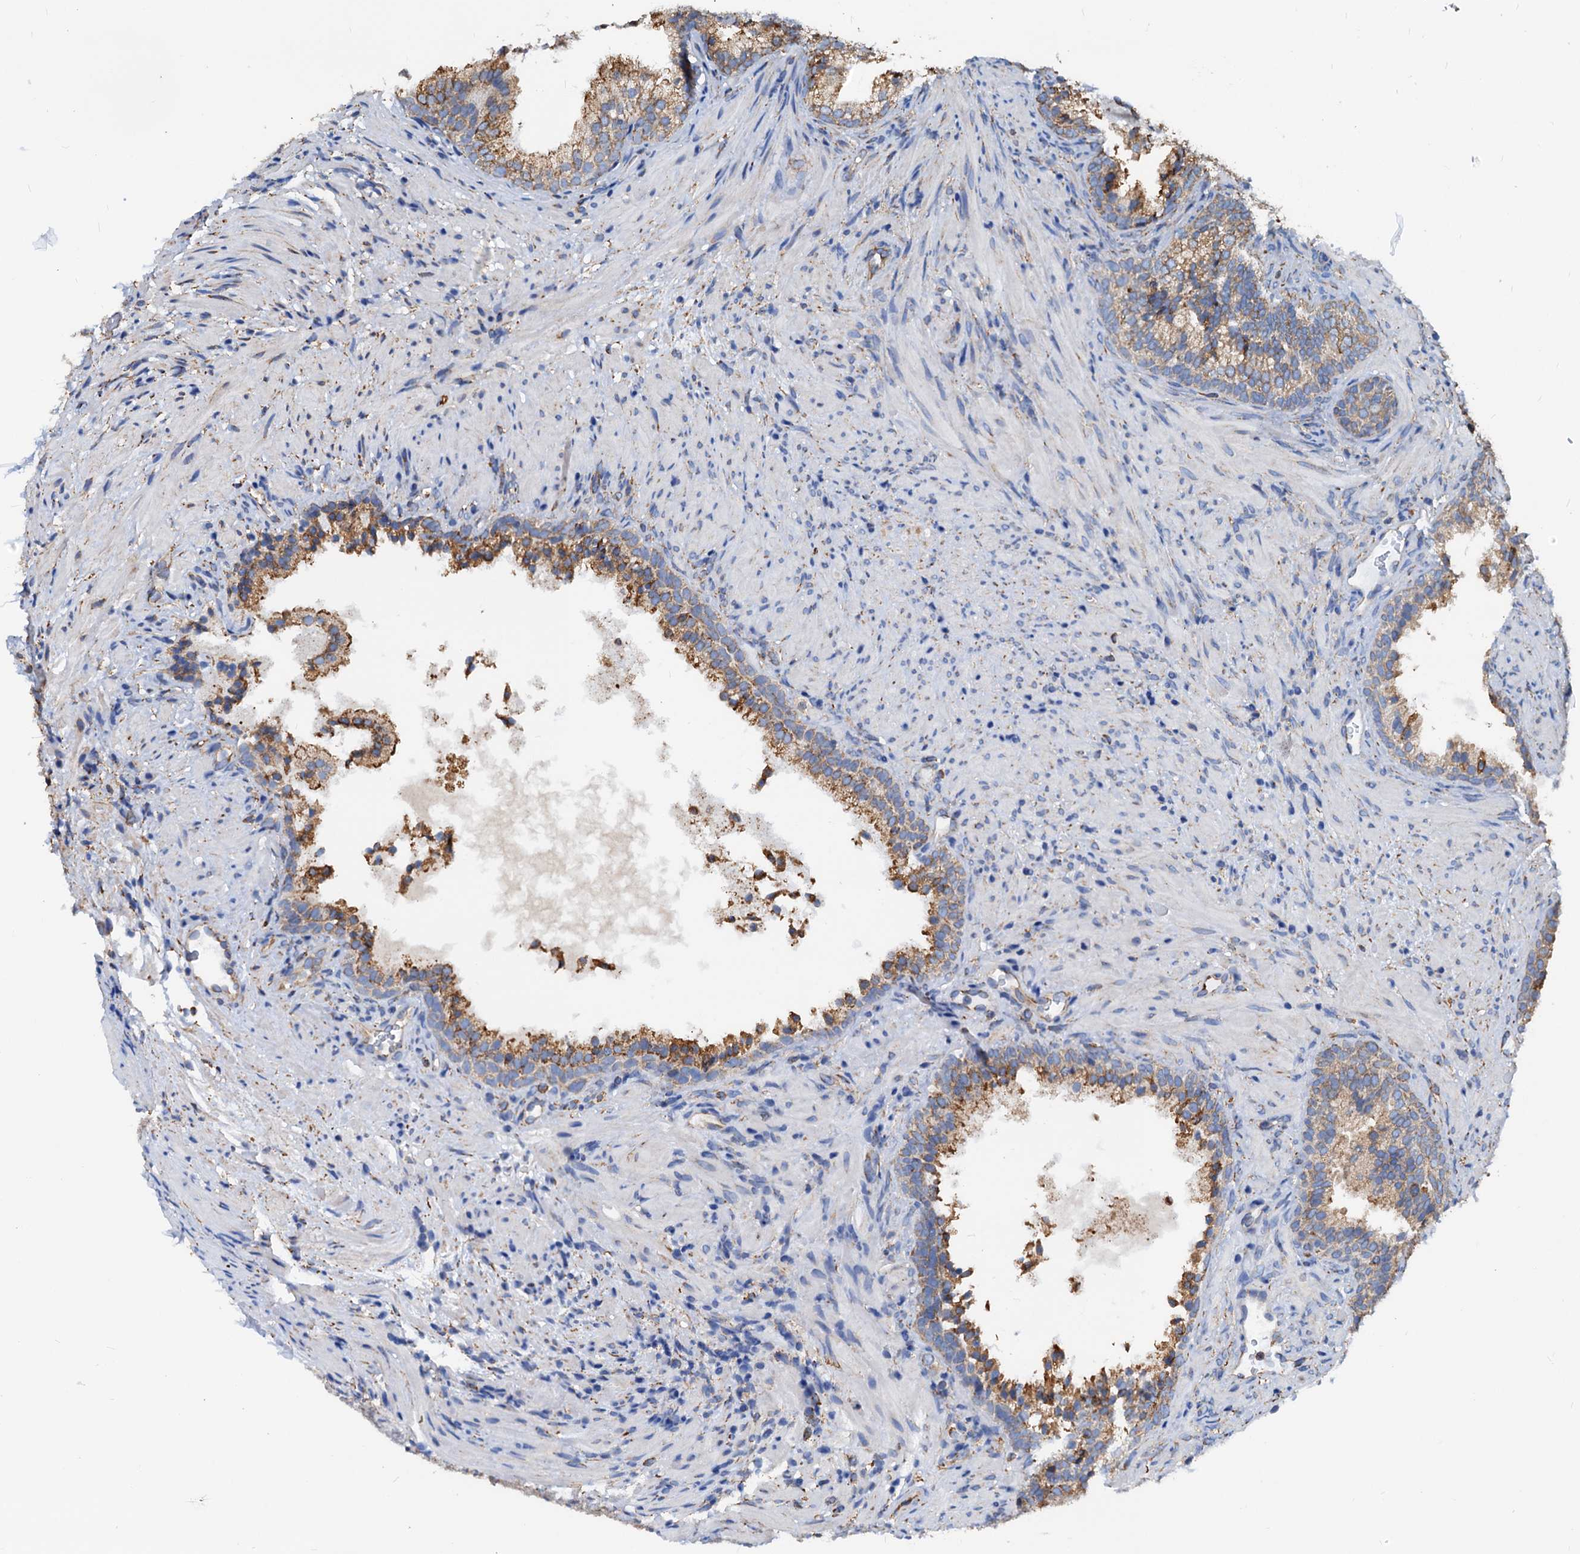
{"staining": {"intensity": "moderate", "quantity": ">75%", "location": "cytoplasmic/membranous"}, "tissue": "prostate", "cell_type": "Glandular cells", "image_type": "normal", "snomed": [{"axis": "morphology", "description": "Normal tissue, NOS"}, {"axis": "topography", "description": "Prostate"}], "caption": "Immunohistochemistry image of benign human prostate stained for a protein (brown), which exhibits medium levels of moderate cytoplasmic/membranous expression in approximately >75% of glandular cells.", "gene": "HSPA5", "patient": {"sex": "male", "age": 76}}